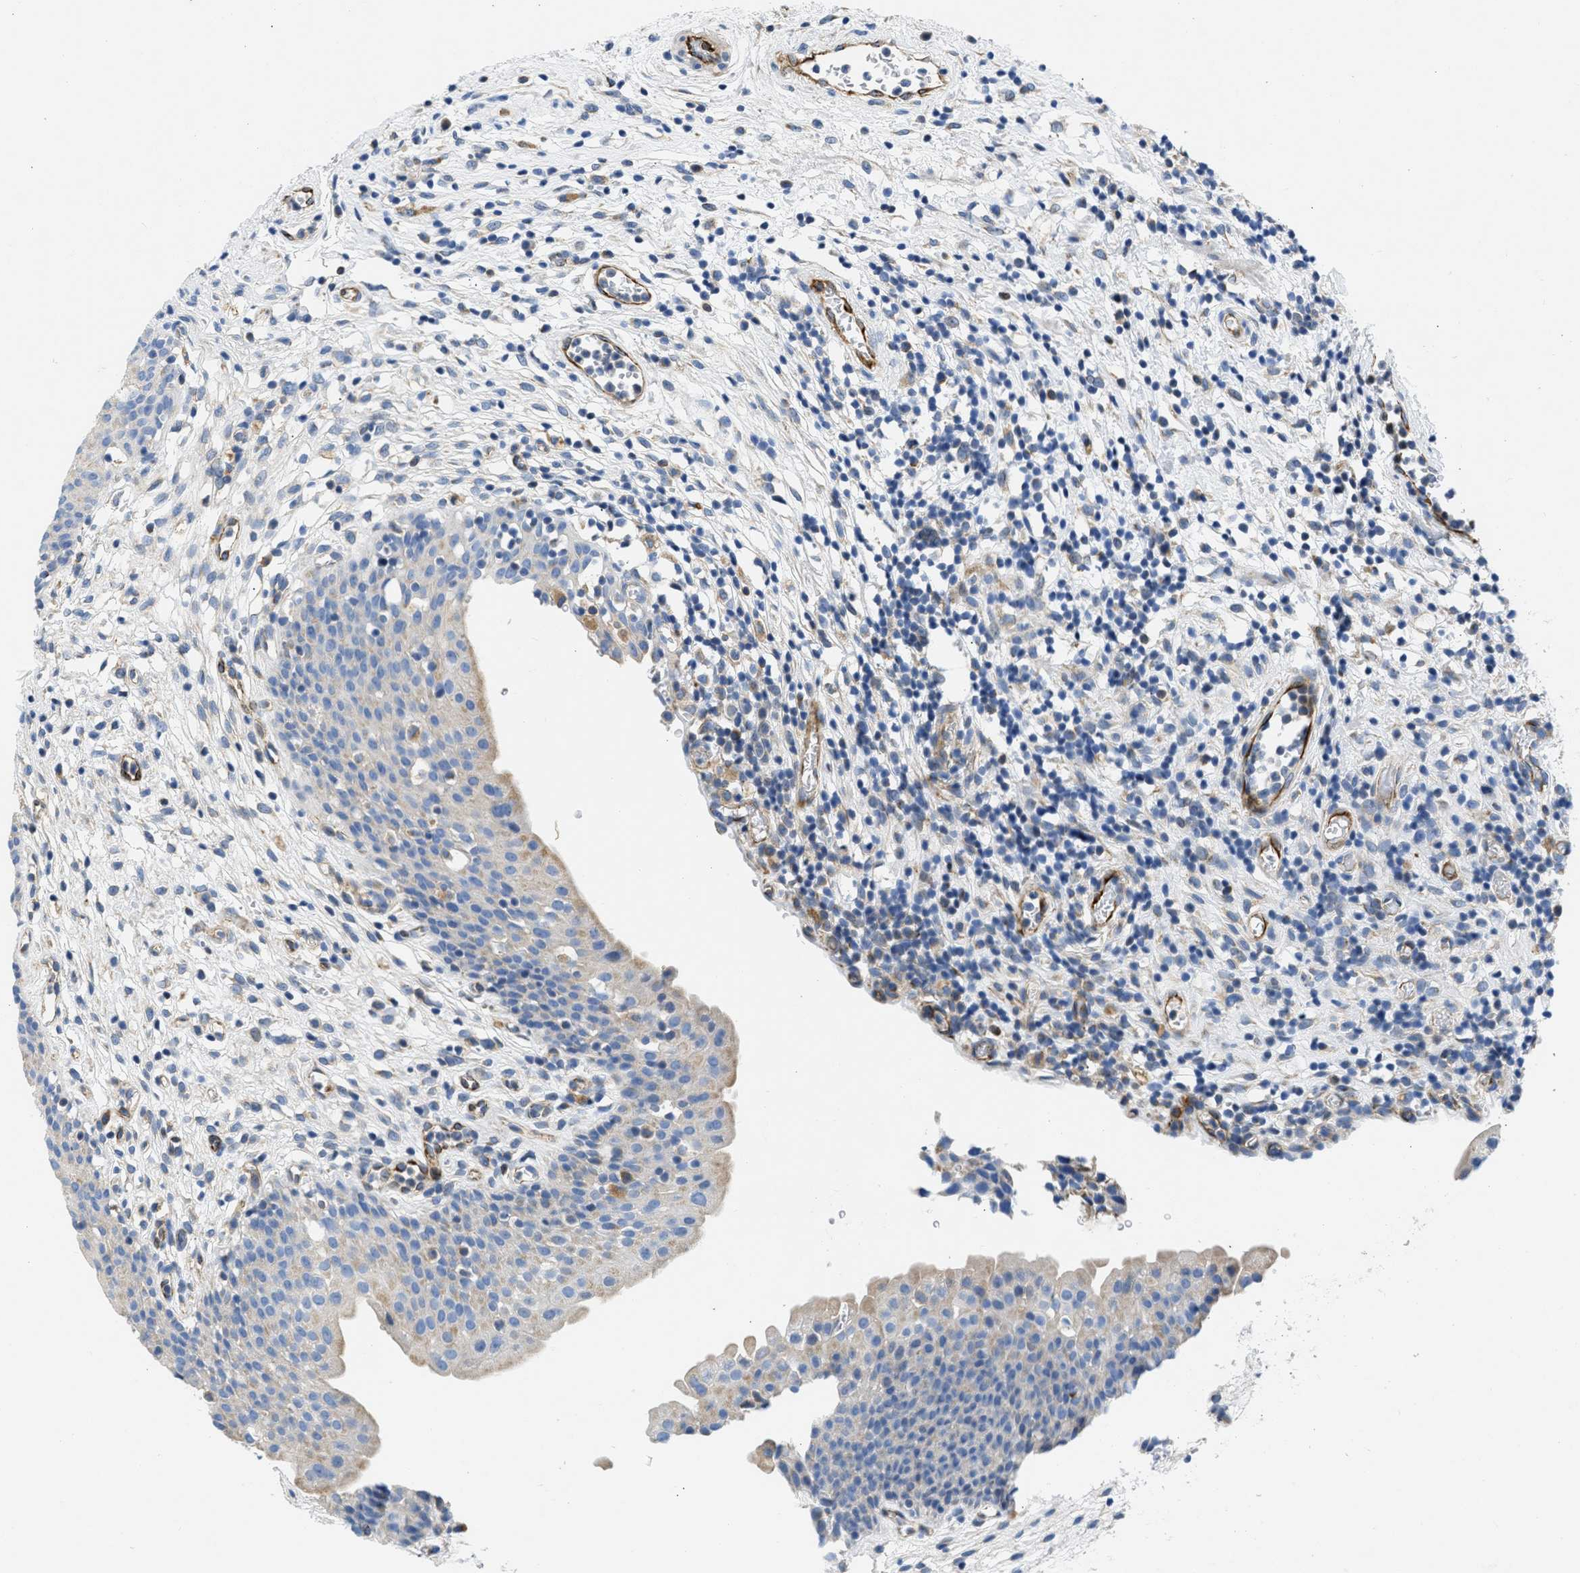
{"staining": {"intensity": "weak", "quantity": "<25%", "location": "cytoplasmic/membranous"}, "tissue": "urinary bladder", "cell_type": "Urothelial cells", "image_type": "normal", "snomed": [{"axis": "morphology", "description": "Normal tissue, NOS"}, {"axis": "topography", "description": "Urinary bladder"}], "caption": "The image displays no staining of urothelial cells in unremarkable urinary bladder. The staining is performed using DAB (3,3'-diaminobenzidine) brown chromogen with nuclei counter-stained in using hematoxylin.", "gene": "ULK4", "patient": {"sex": "male", "age": 37}}